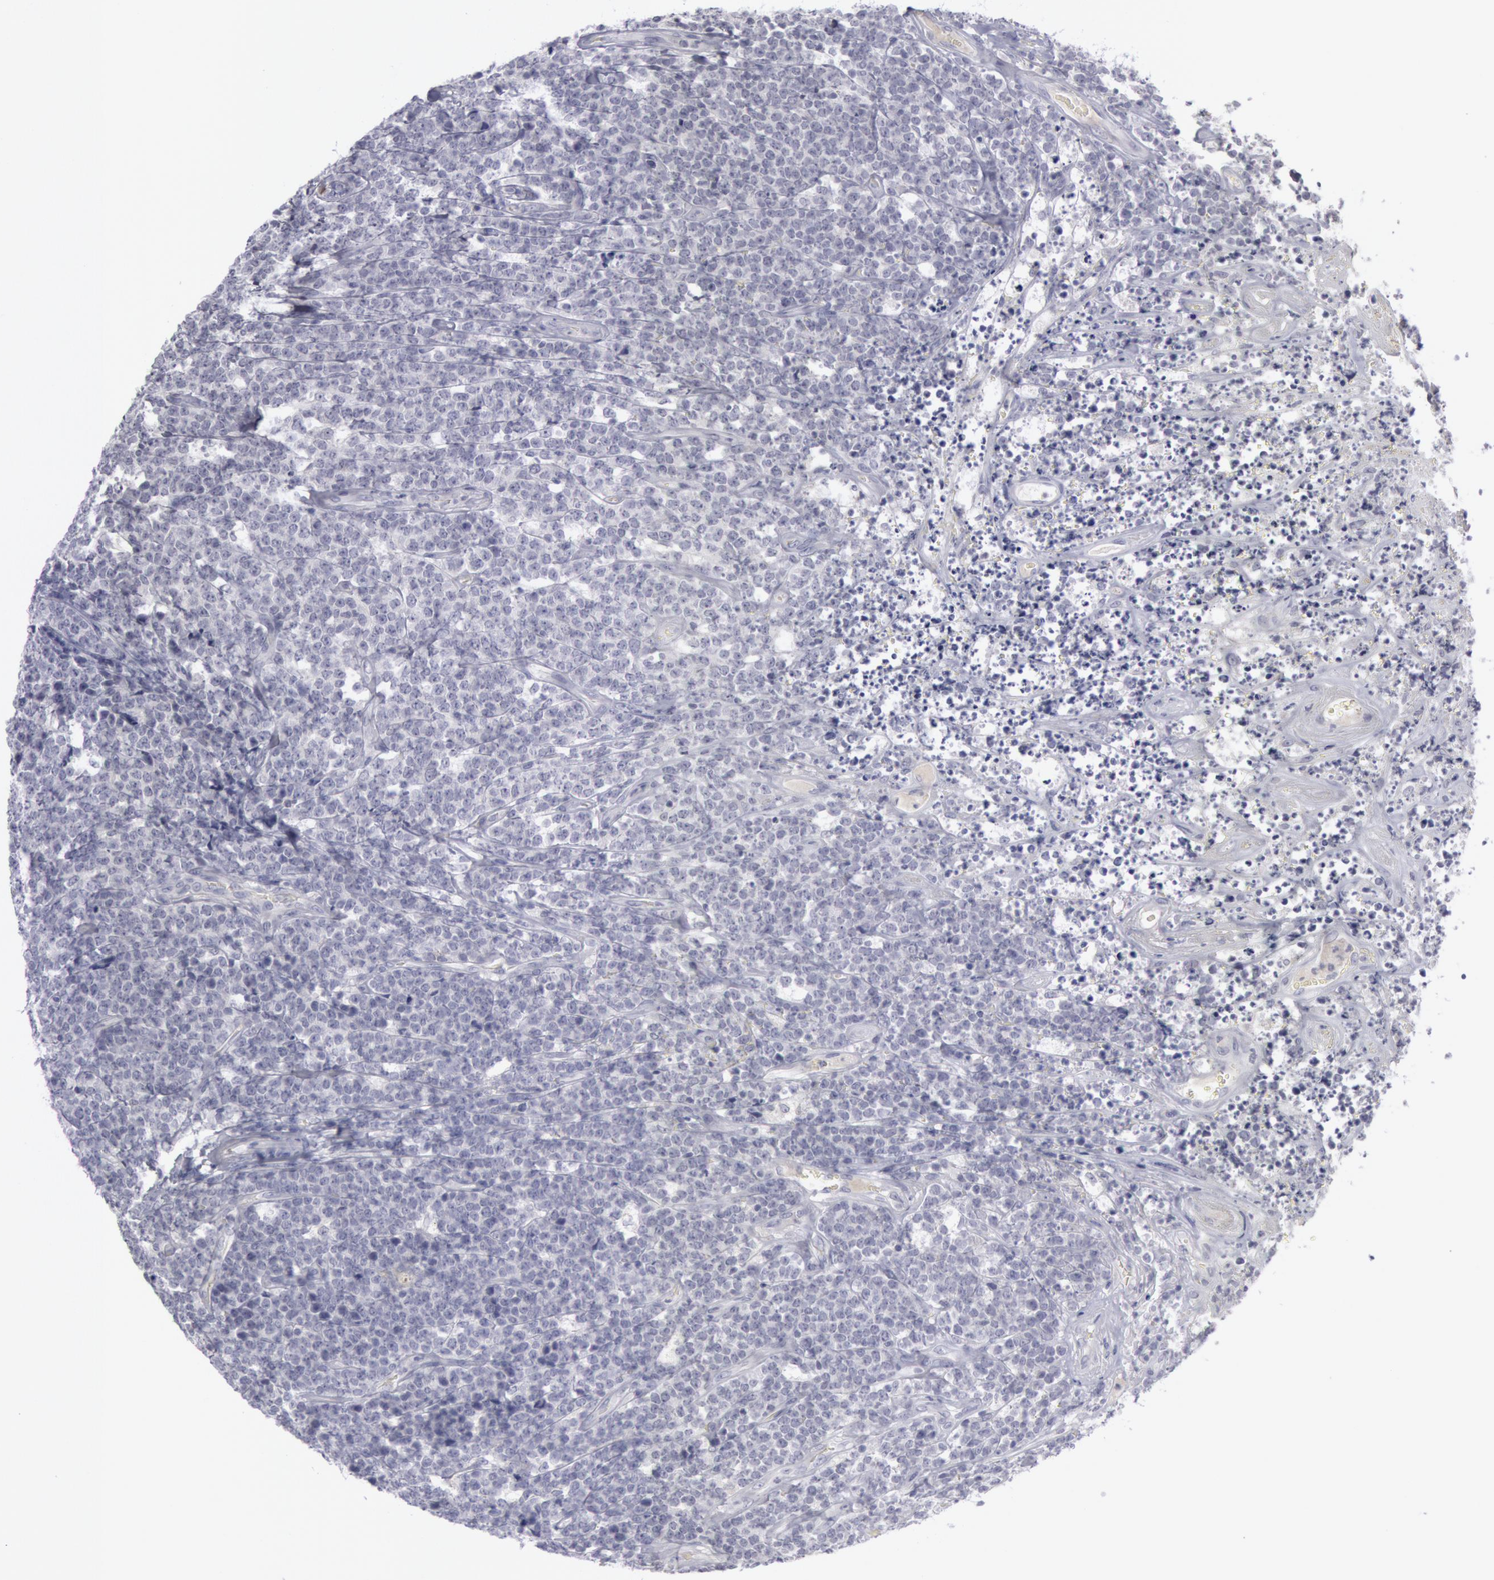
{"staining": {"intensity": "negative", "quantity": "none", "location": "none"}, "tissue": "lymphoma", "cell_type": "Tumor cells", "image_type": "cancer", "snomed": [{"axis": "morphology", "description": "Malignant lymphoma, non-Hodgkin's type, High grade"}, {"axis": "topography", "description": "Small intestine"}, {"axis": "topography", "description": "Colon"}], "caption": "Immunohistochemical staining of human malignant lymphoma, non-Hodgkin's type (high-grade) displays no significant positivity in tumor cells.", "gene": "KRT16", "patient": {"sex": "male", "age": 8}}